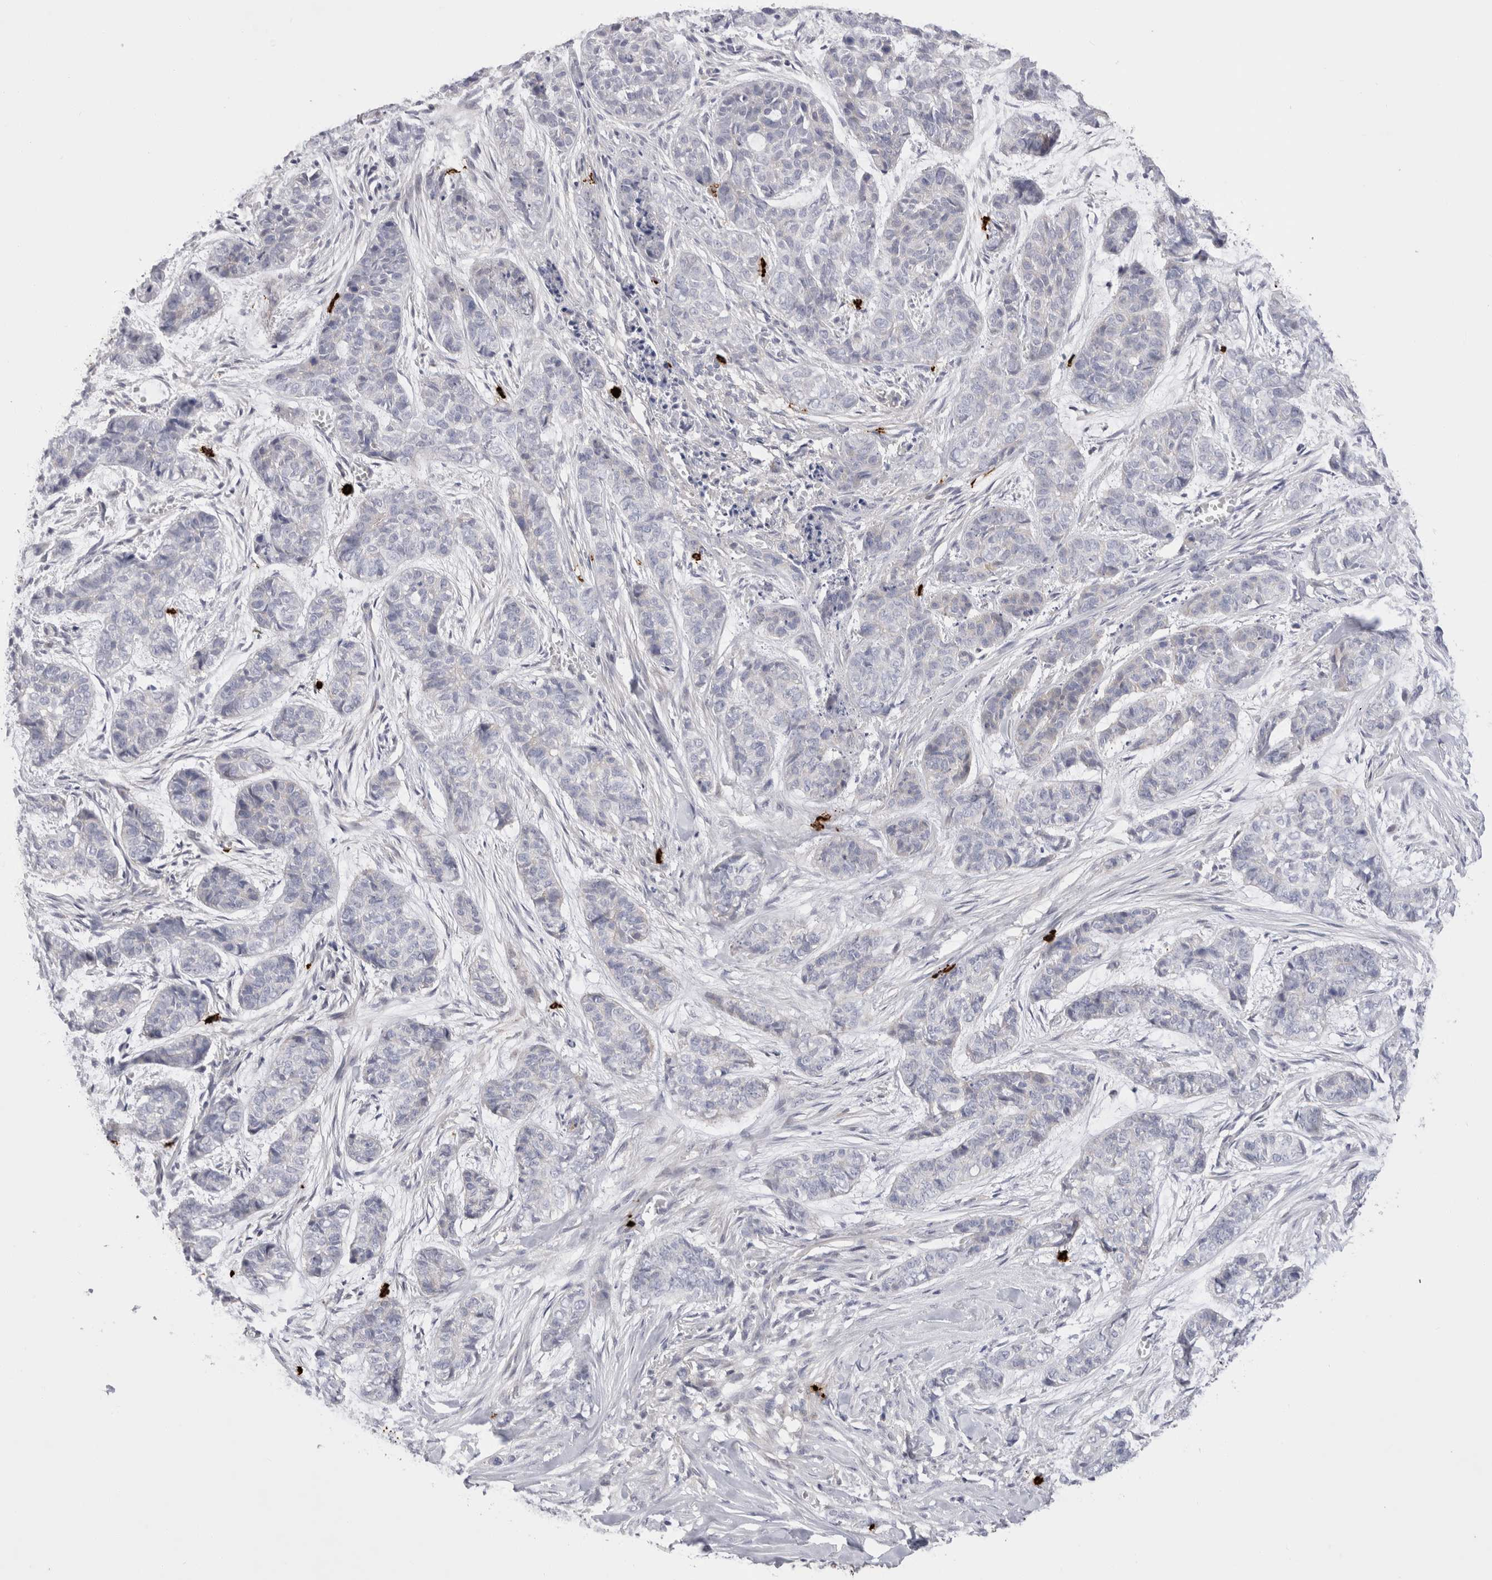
{"staining": {"intensity": "negative", "quantity": "none", "location": "none"}, "tissue": "skin cancer", "cell_type": "Tumor cells", "image_type": "cancer", "snomed": [{"axis": "morphology", "description": "Basal cell carcinoma"}, {"axis": "topography", "description": "Skin"}], "caption": "Immunohistochemistry (IHC) of basal cell carcinoma (skin) exhibits no staining in tumor cells. The staining is performed using DAB brown chromogen with nuclei counter-stained in using hematoxylin.", "gene": "SPINK2", "patient": {"sex": "female", "age": 64}}